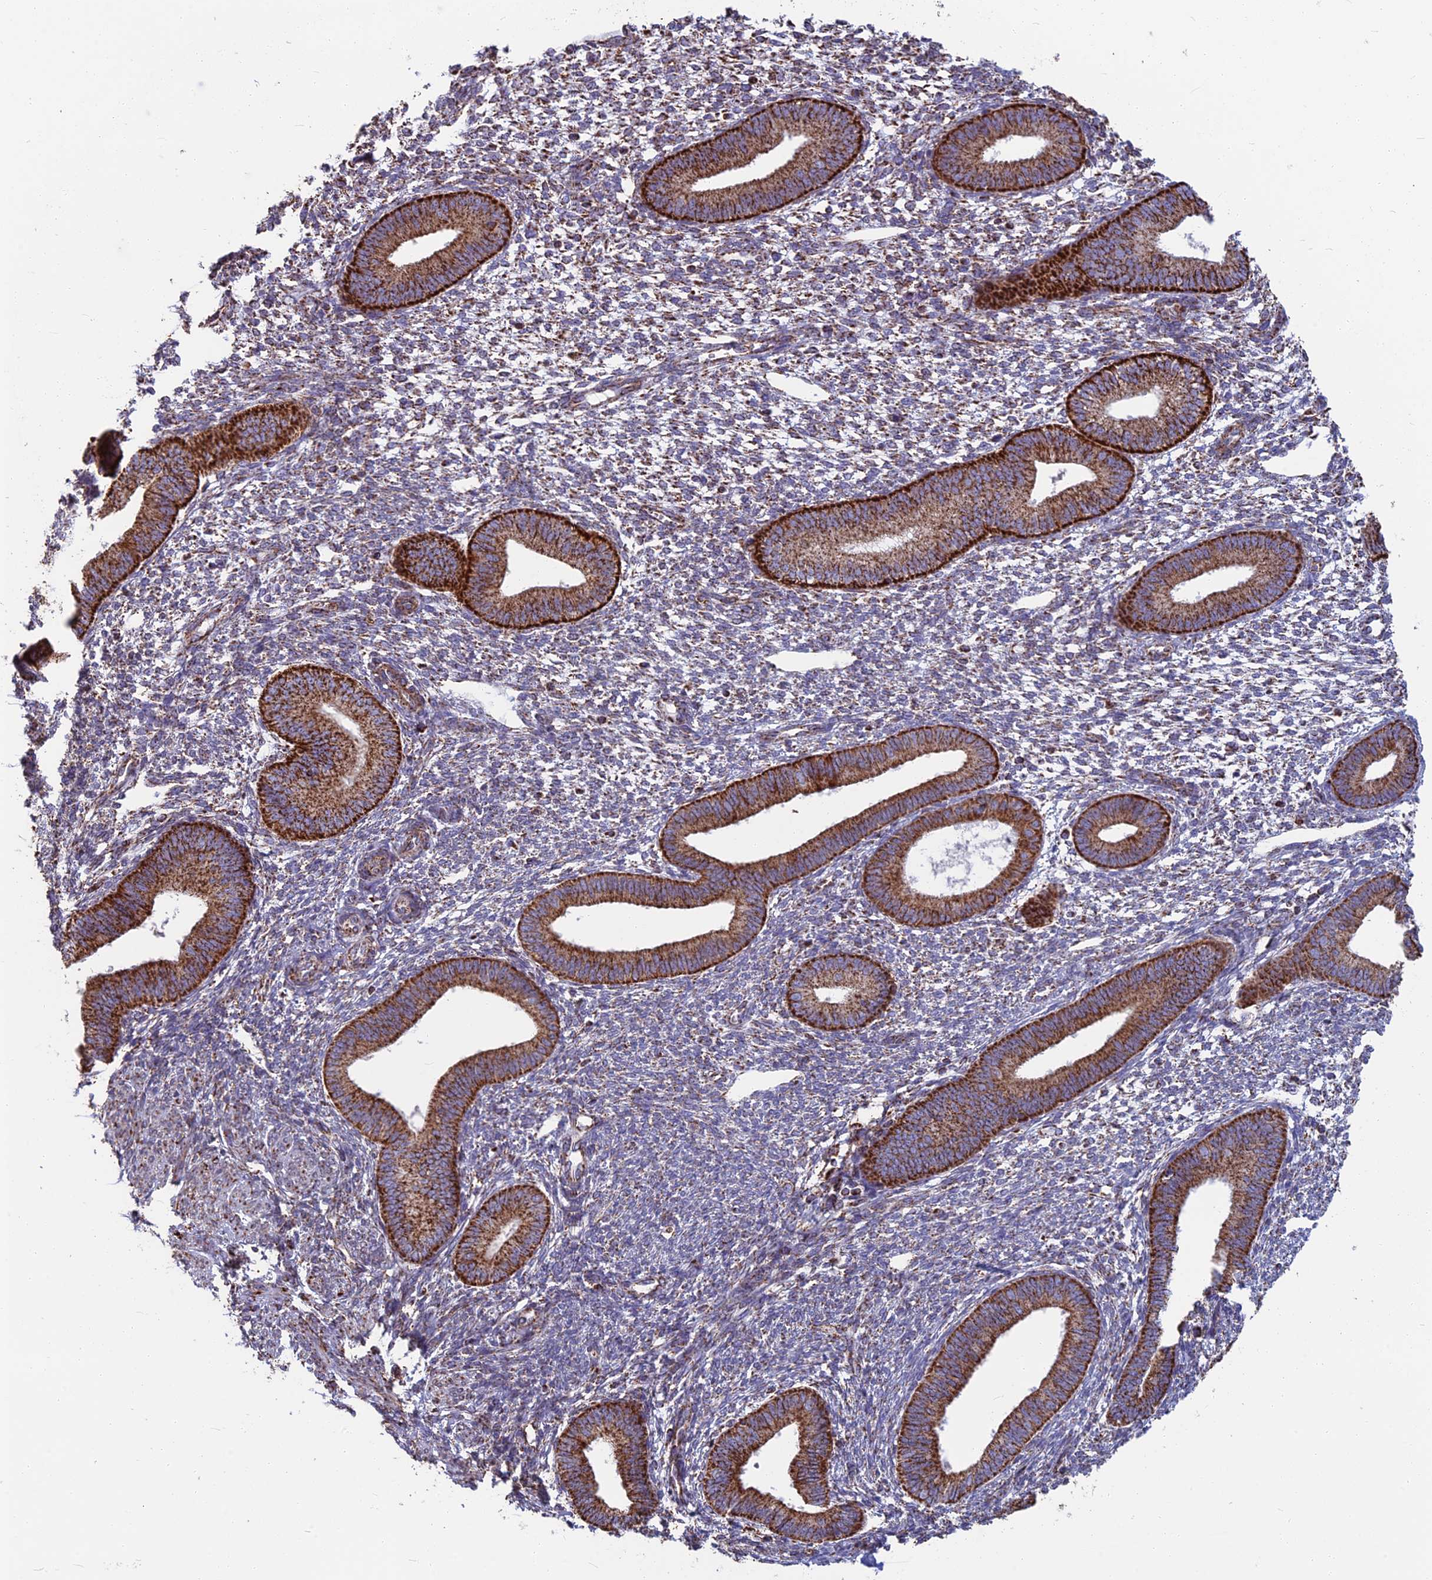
{"staining": {"intensity": "moderate", "quantity": "<25%", "location": "cytoplasmic/membranous"}, "tissue": "endometrium", "cell_type": "Cells in endometrial stroma", "image_type": "normal", "snomed": [{"axis": "morphology", "description": "Normal tissue, NOS"}, {"axis": "topography", "description": "Endometrium"}], "caption": "Brown immunohistochemical staining in unremarkable human endometrium reveals moderate cytoplasmic/membranous expression in about <25% of cells in endometrial stroma.", "gene": "CS", "patient": {"sex": "female", "age": 46}}